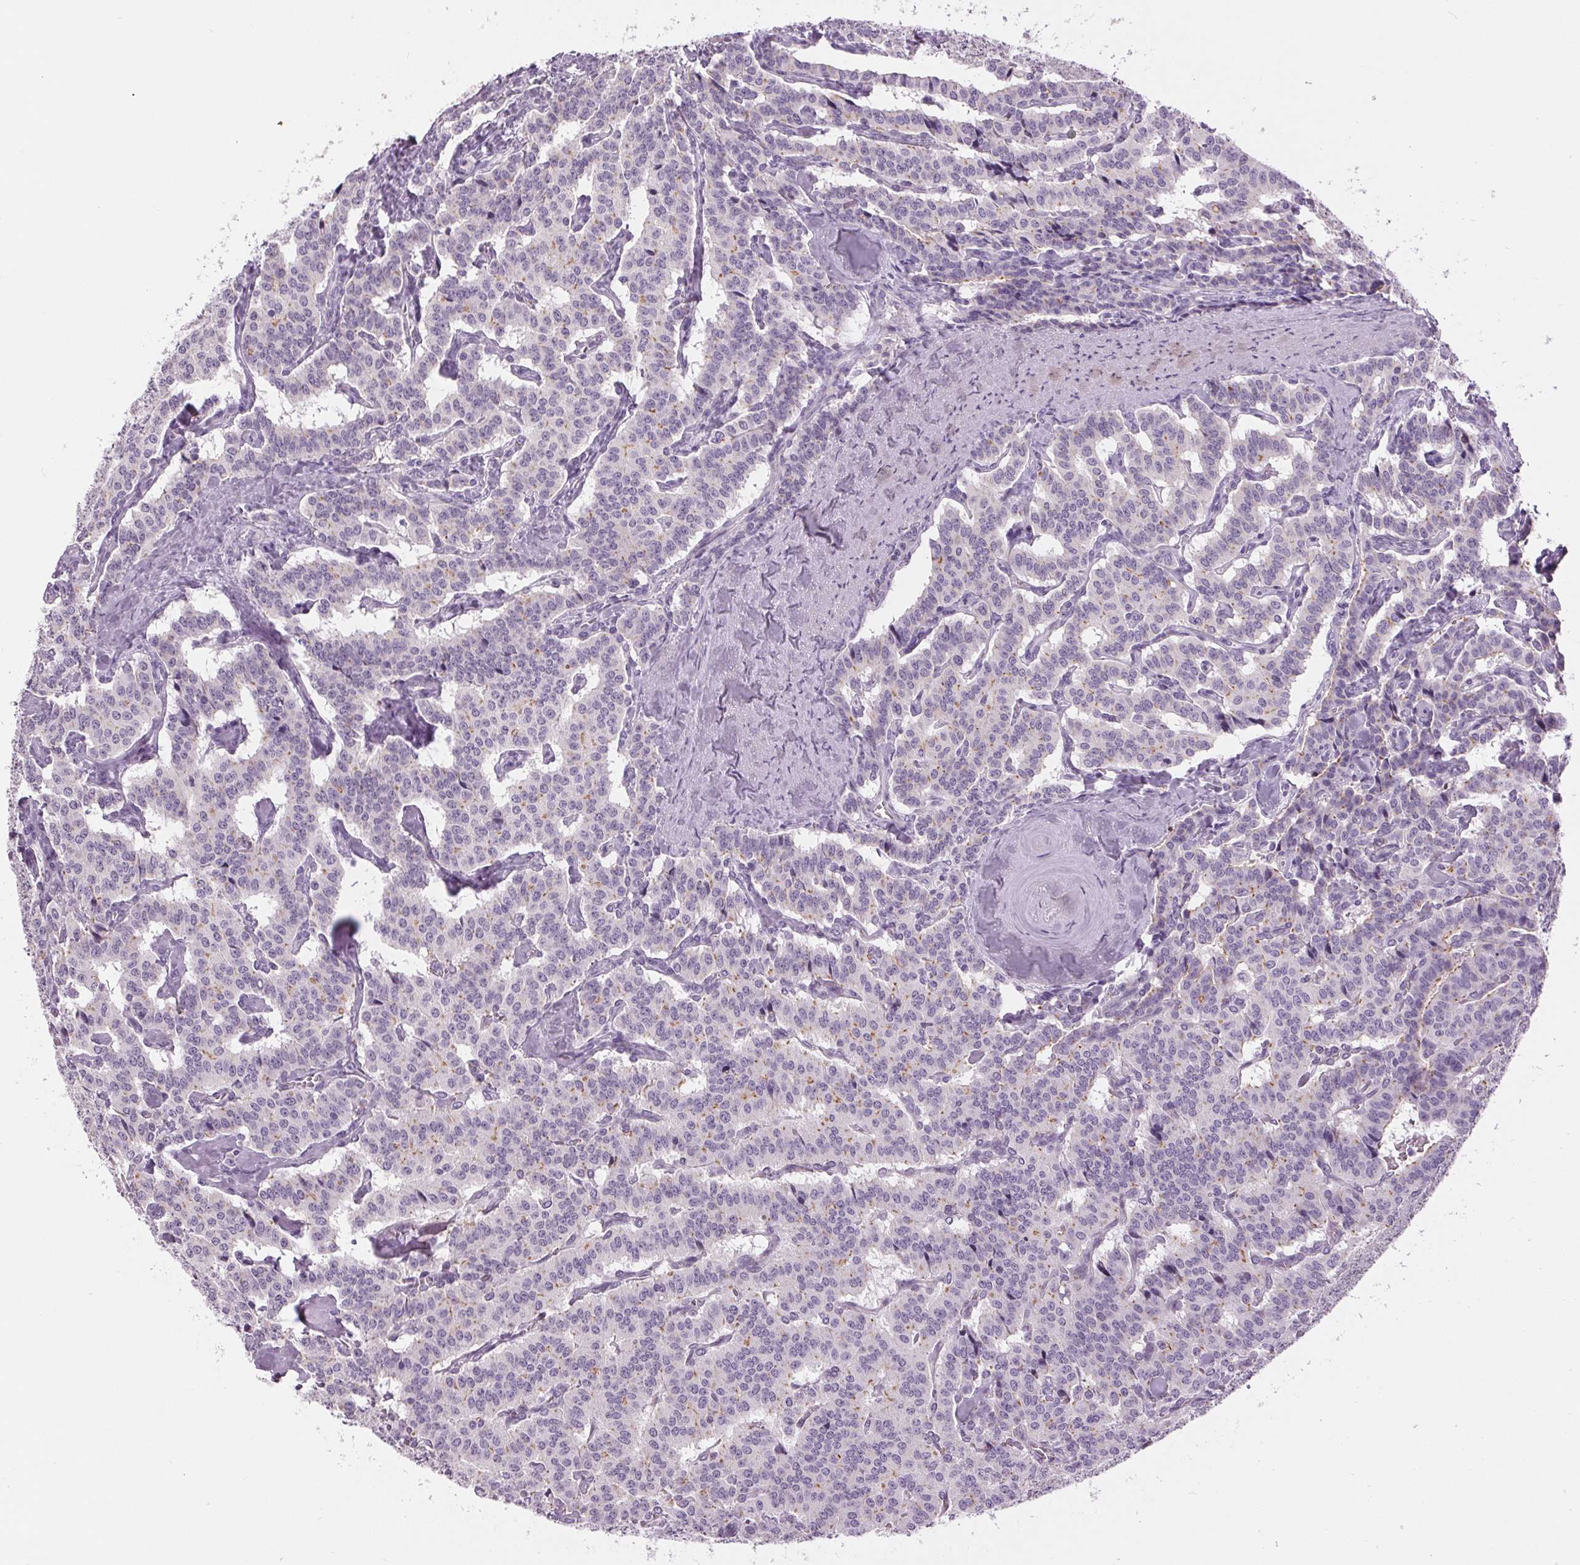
{"staining": {"intensity": "weak", "quantity": "<25%", "location": "cytoplasmic/membranous"}, "tissue": "carcinoid", "cell_type": "Tumor cells", "image_type": "cancer", "snomed": [{"axis": "morphology", "description": "Carcinoid, malignant, NOS"}, {"axis": "topography", "description": "Lung"}], "caption": "Immunohistochemistry of human carcinoid displays no staining in tumor cells.", "gene": "MISP", "patient": {"sex": "female", "age": 46}}